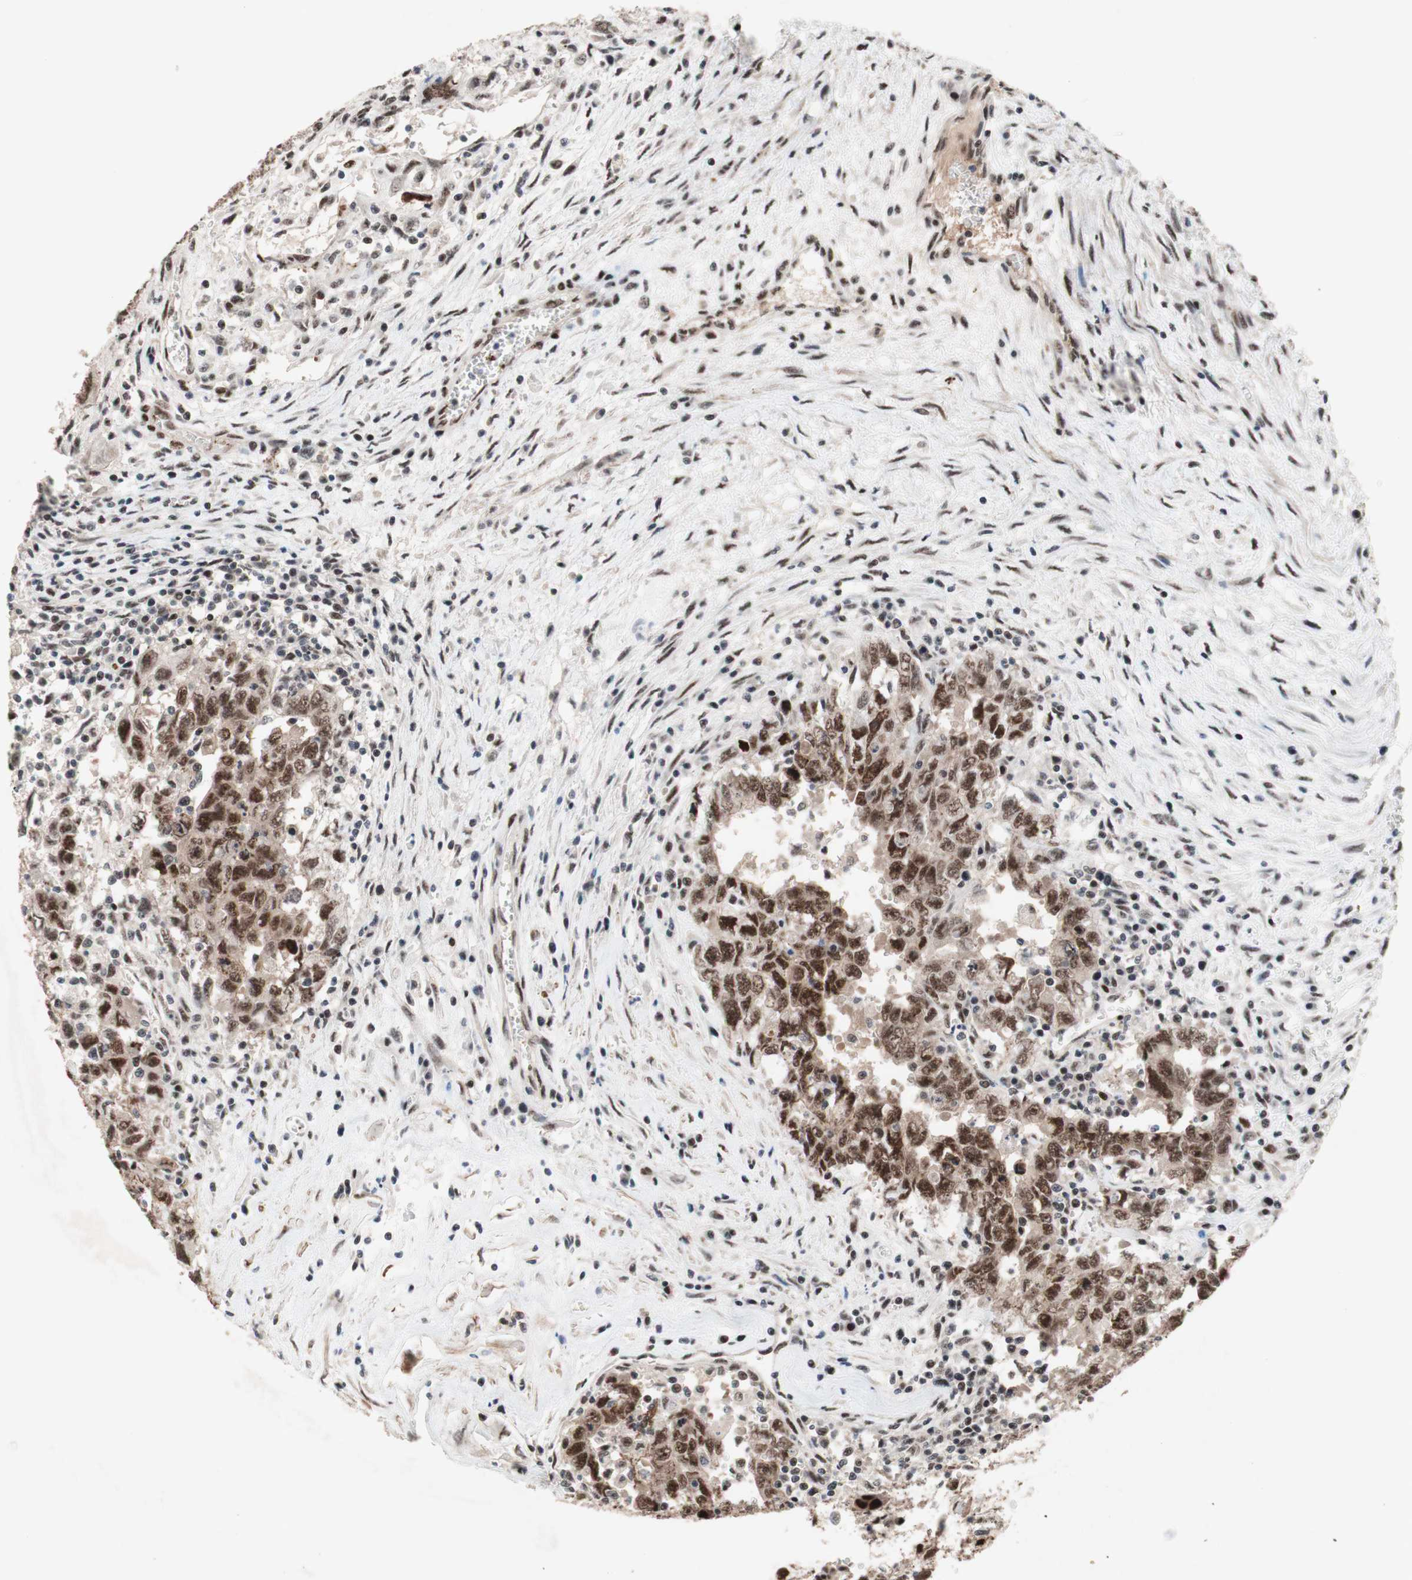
{"staining": {"intensity": "moderate", "quantity": ">75%", "location": "nuclear"}, "tissue": "testis cancer", "cell_type": "Tumor cells", "image_type": "cancer", "snomed": [{"axis": "morphology", "description": "Carcinoma, Embryonal, NOS"}, {"axis": "topography", "description": "Testis"}], "caption": "Tumor cells show moderate nuclear expression in about >75% of cells in testis cancer.", "gene": "TLE1", "patient": {"sex": "male", "age": 28}}